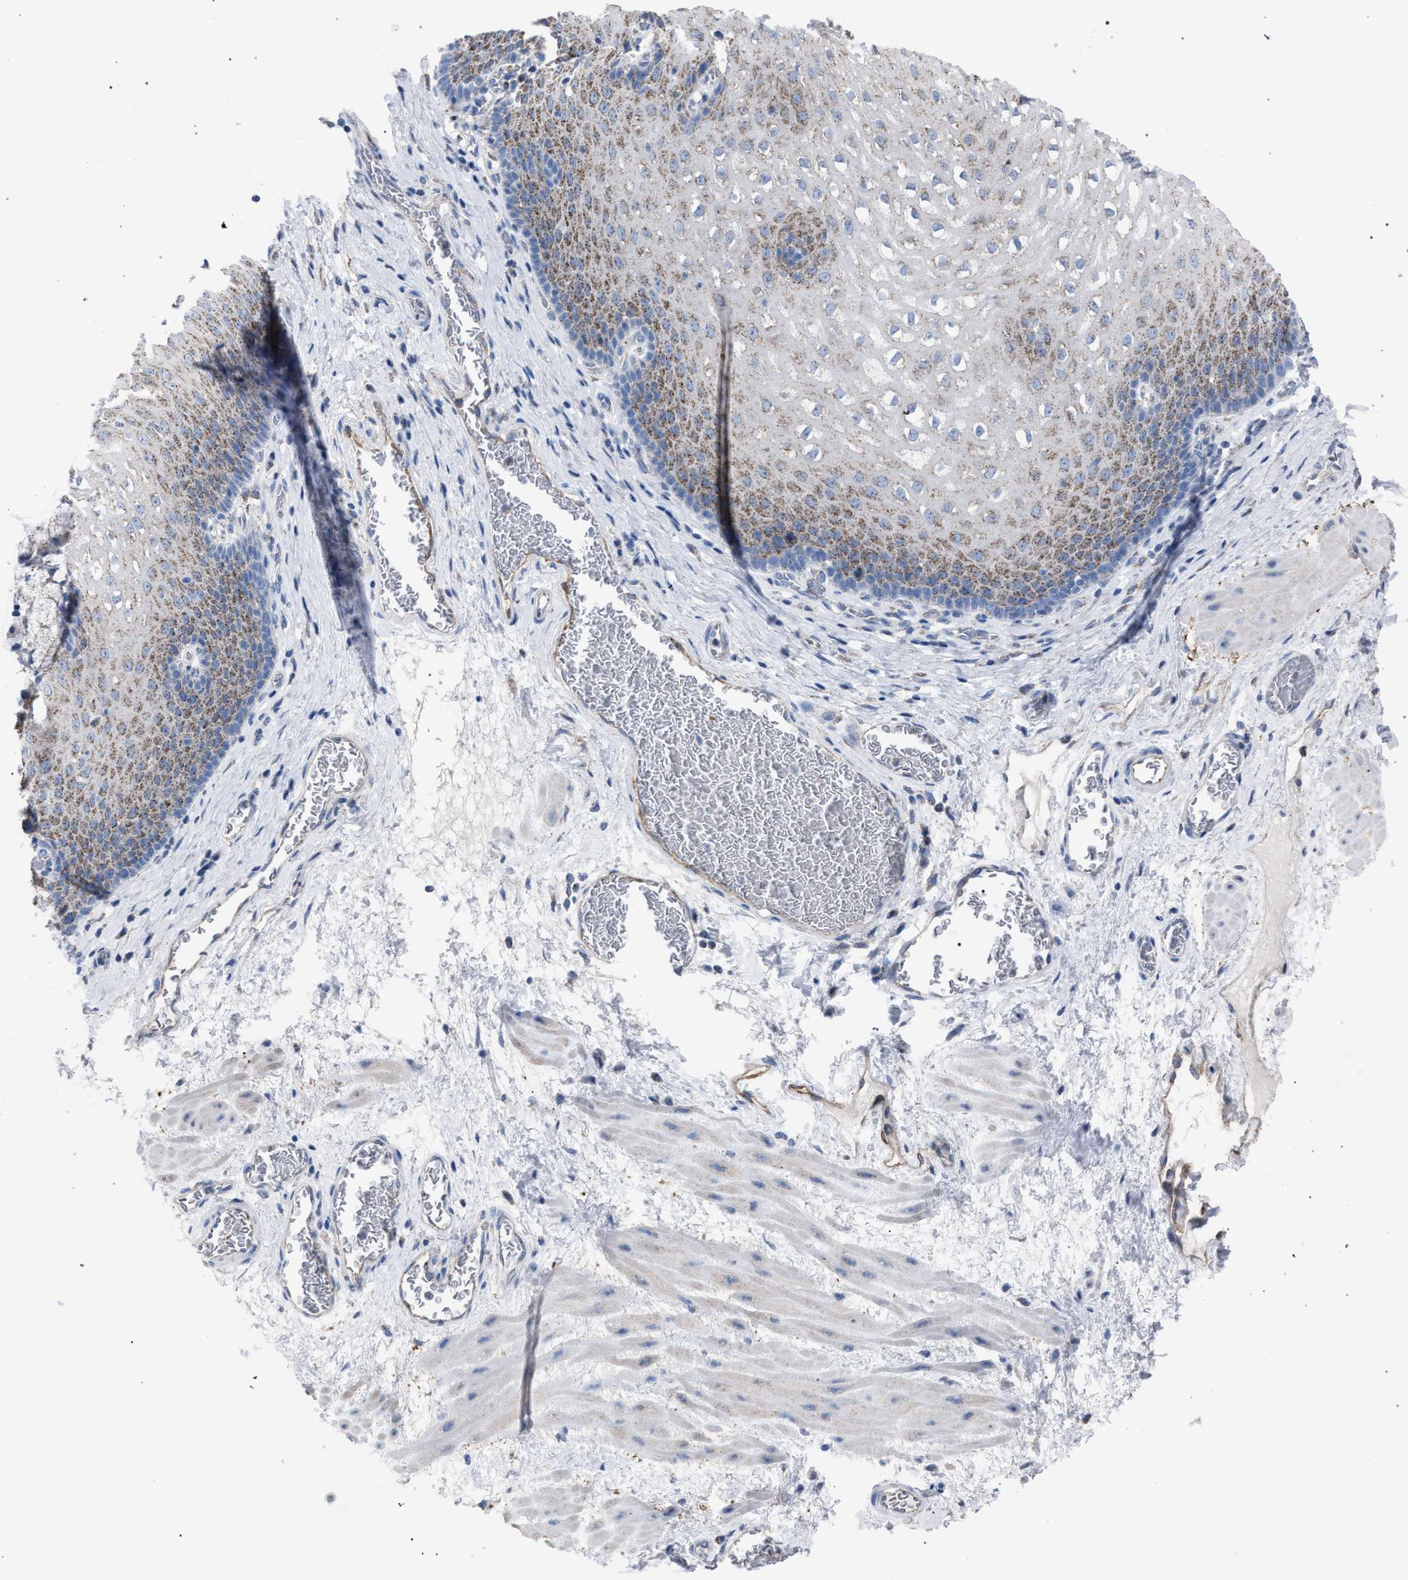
{"staining": {"intensity": "weak", "quantity": ">75%", "location": "cytoplasmic/membranous"}, "tissue": "esophagus", "cell_type": "Squamous epithelial cells", "image_type": "normal", "snomed": [{"axis": "morphology", "description": "Normal tissue, NOS"}, {"axis": "topography", "description": "Esophagus"}], "caption": "Protein analysis of normal esophagus exhibits weak cytoplasmic/membranous expression in approximately >75% of squamous epithelial cells.", "gene": "HSD17B4", "patient": {"sex": "male", "age": 48}}